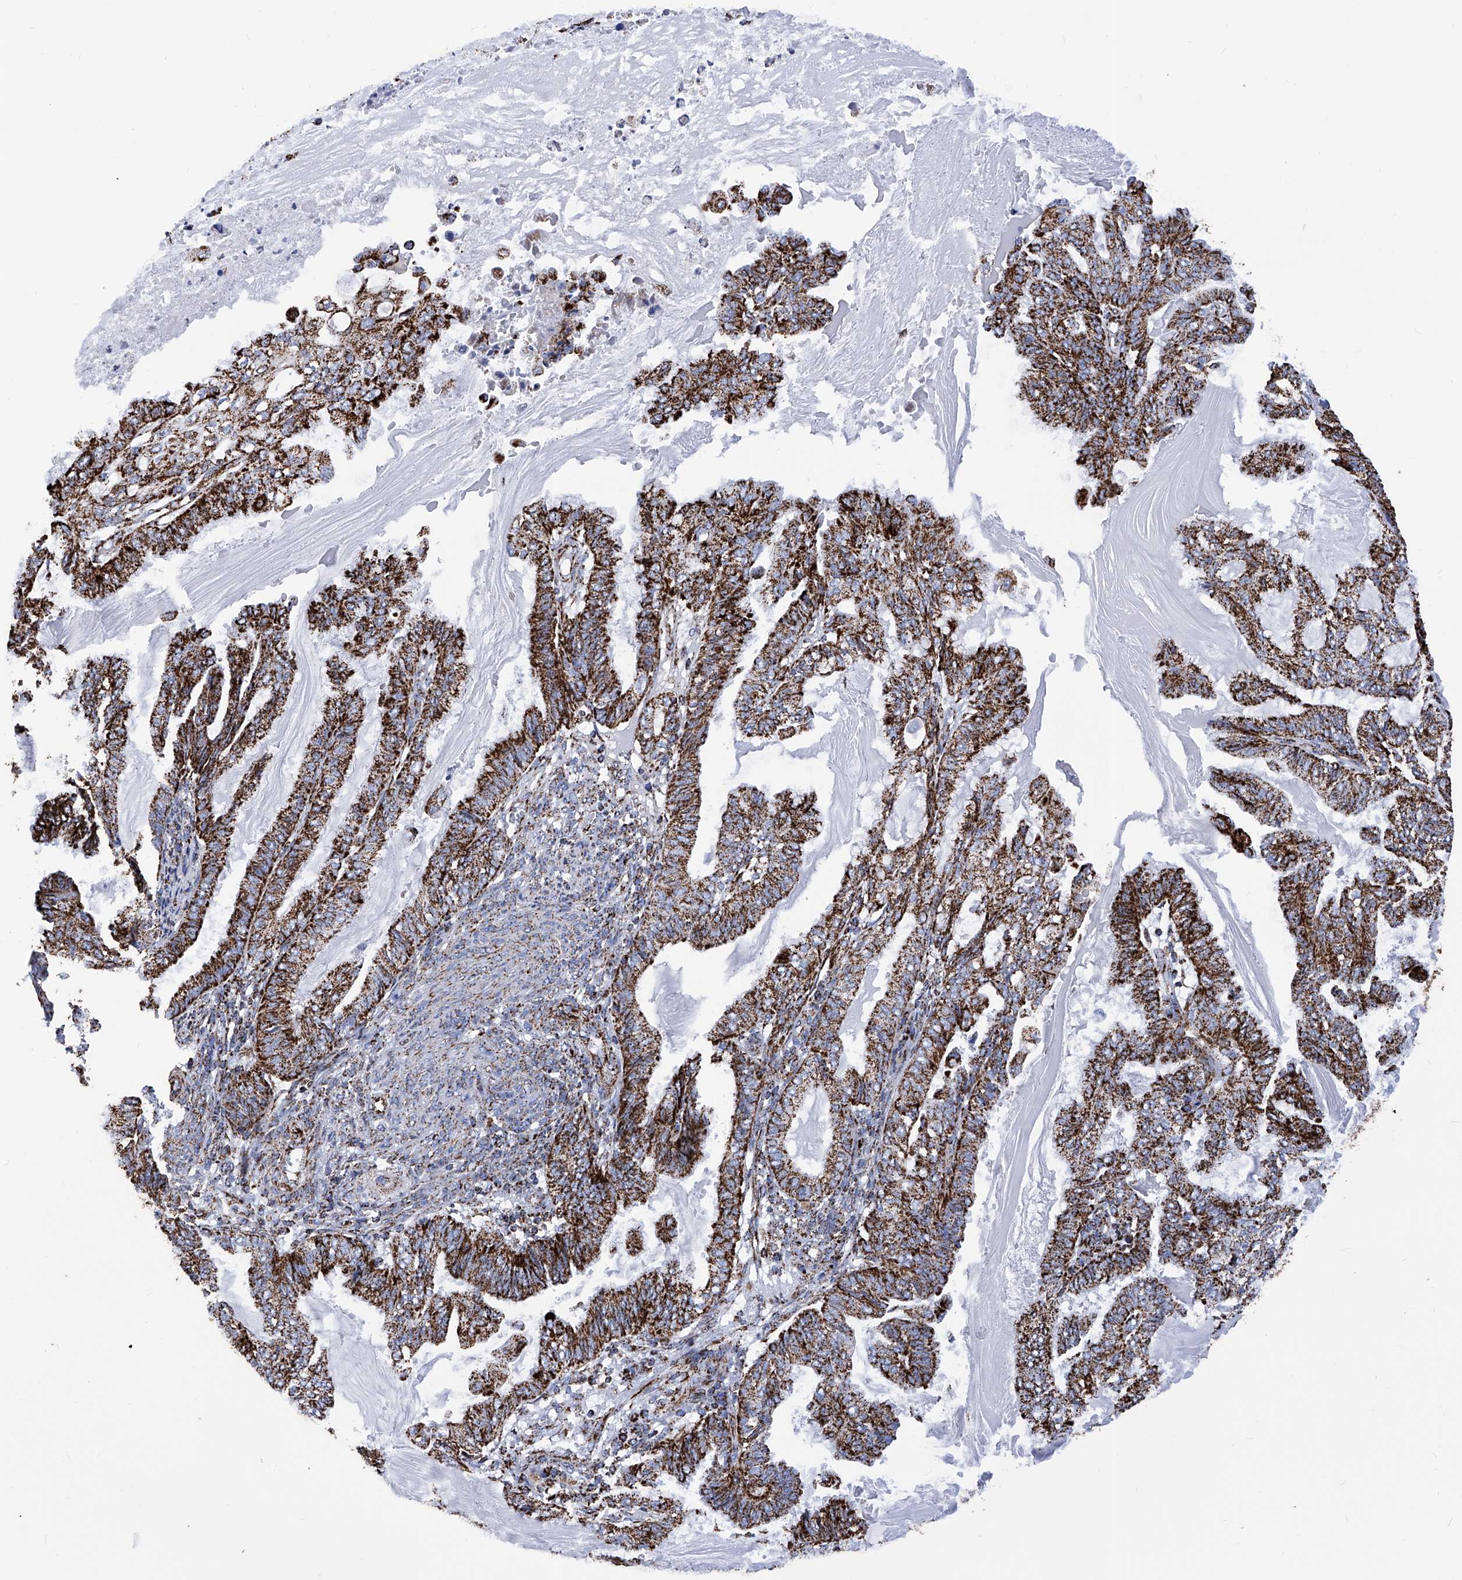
{"staining": {"intensity": "strong", "quantity": ">75%", "location": "cytoplasmic/membranous"}, "tissue": "endometrial cancer", "cell_type": "Tumor cells", "image_type": "cancer", "snomed": [{"axis": "morphology", "description": "Adenocarcinoma, NOS"}, {"axis": "topography", "description": "Endometrium"}], "caption": "The image shows a brown stain indicating the presence of a protein in the cytoplasmic/membranous of tumor cells in endometrial adenocarcinoma.", "gene": "ATP5PF", "patient": {"sex": "female", "age": 86}}